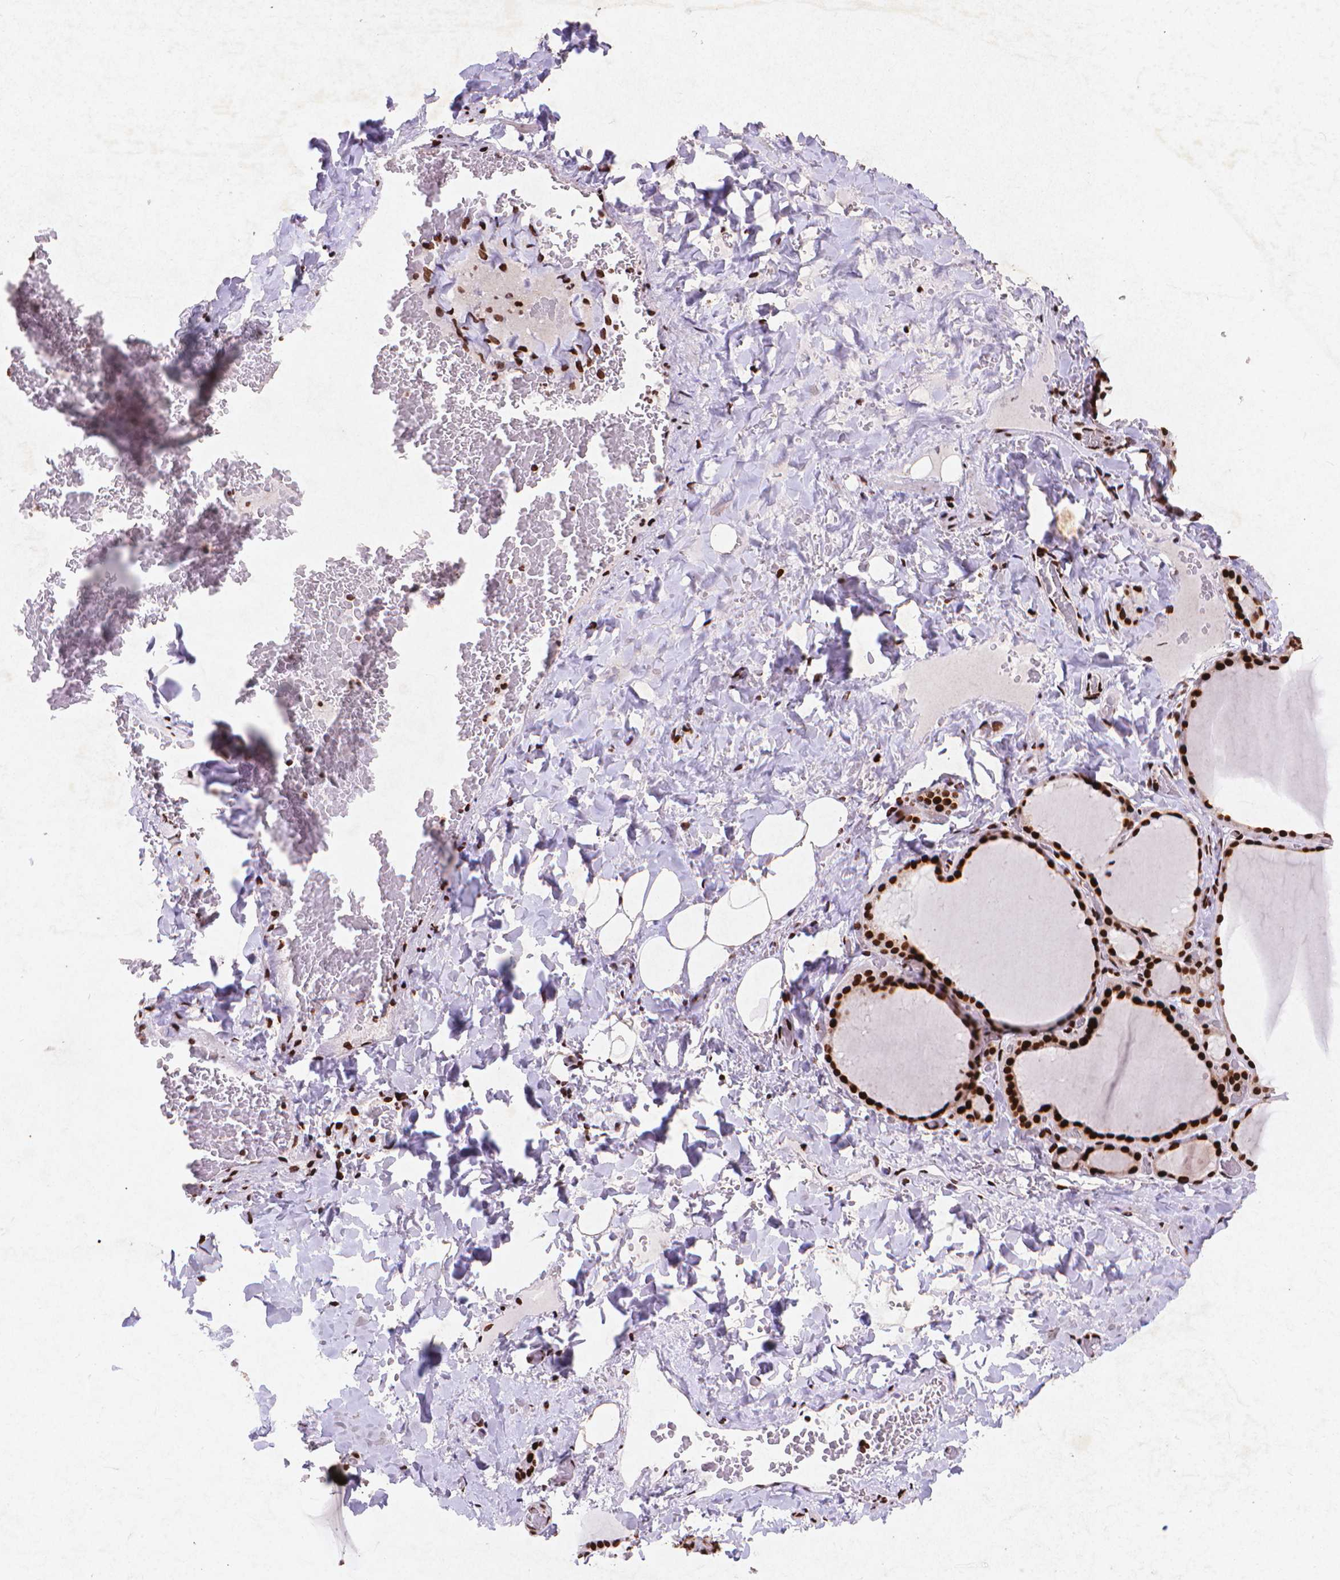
{"staining": {"intensity": "strong", "quantity": ">75%", "location": "nuclear"}, "tissue": "thyroid gland", "cell_type": "Glandular cells", "image_type": "normal", "snomed": [{"axis": "morphology", "description": "Normal tissue, NOS"}, {"axis": "topography", "description": "Thyroid gland"}], "caption": "A histopathology image of thyroid gland stained for a protein exhibits strong nuclear brown staining in glandular cells. The protein of interest is stained brown, and the nuclei are stained in blue (DAB (3,3'-diaminobenzidine) IHC with brightfield microscopy, high magnification).", "gene": "CITED2", "patient": {"sex": "female", "age": 22}}